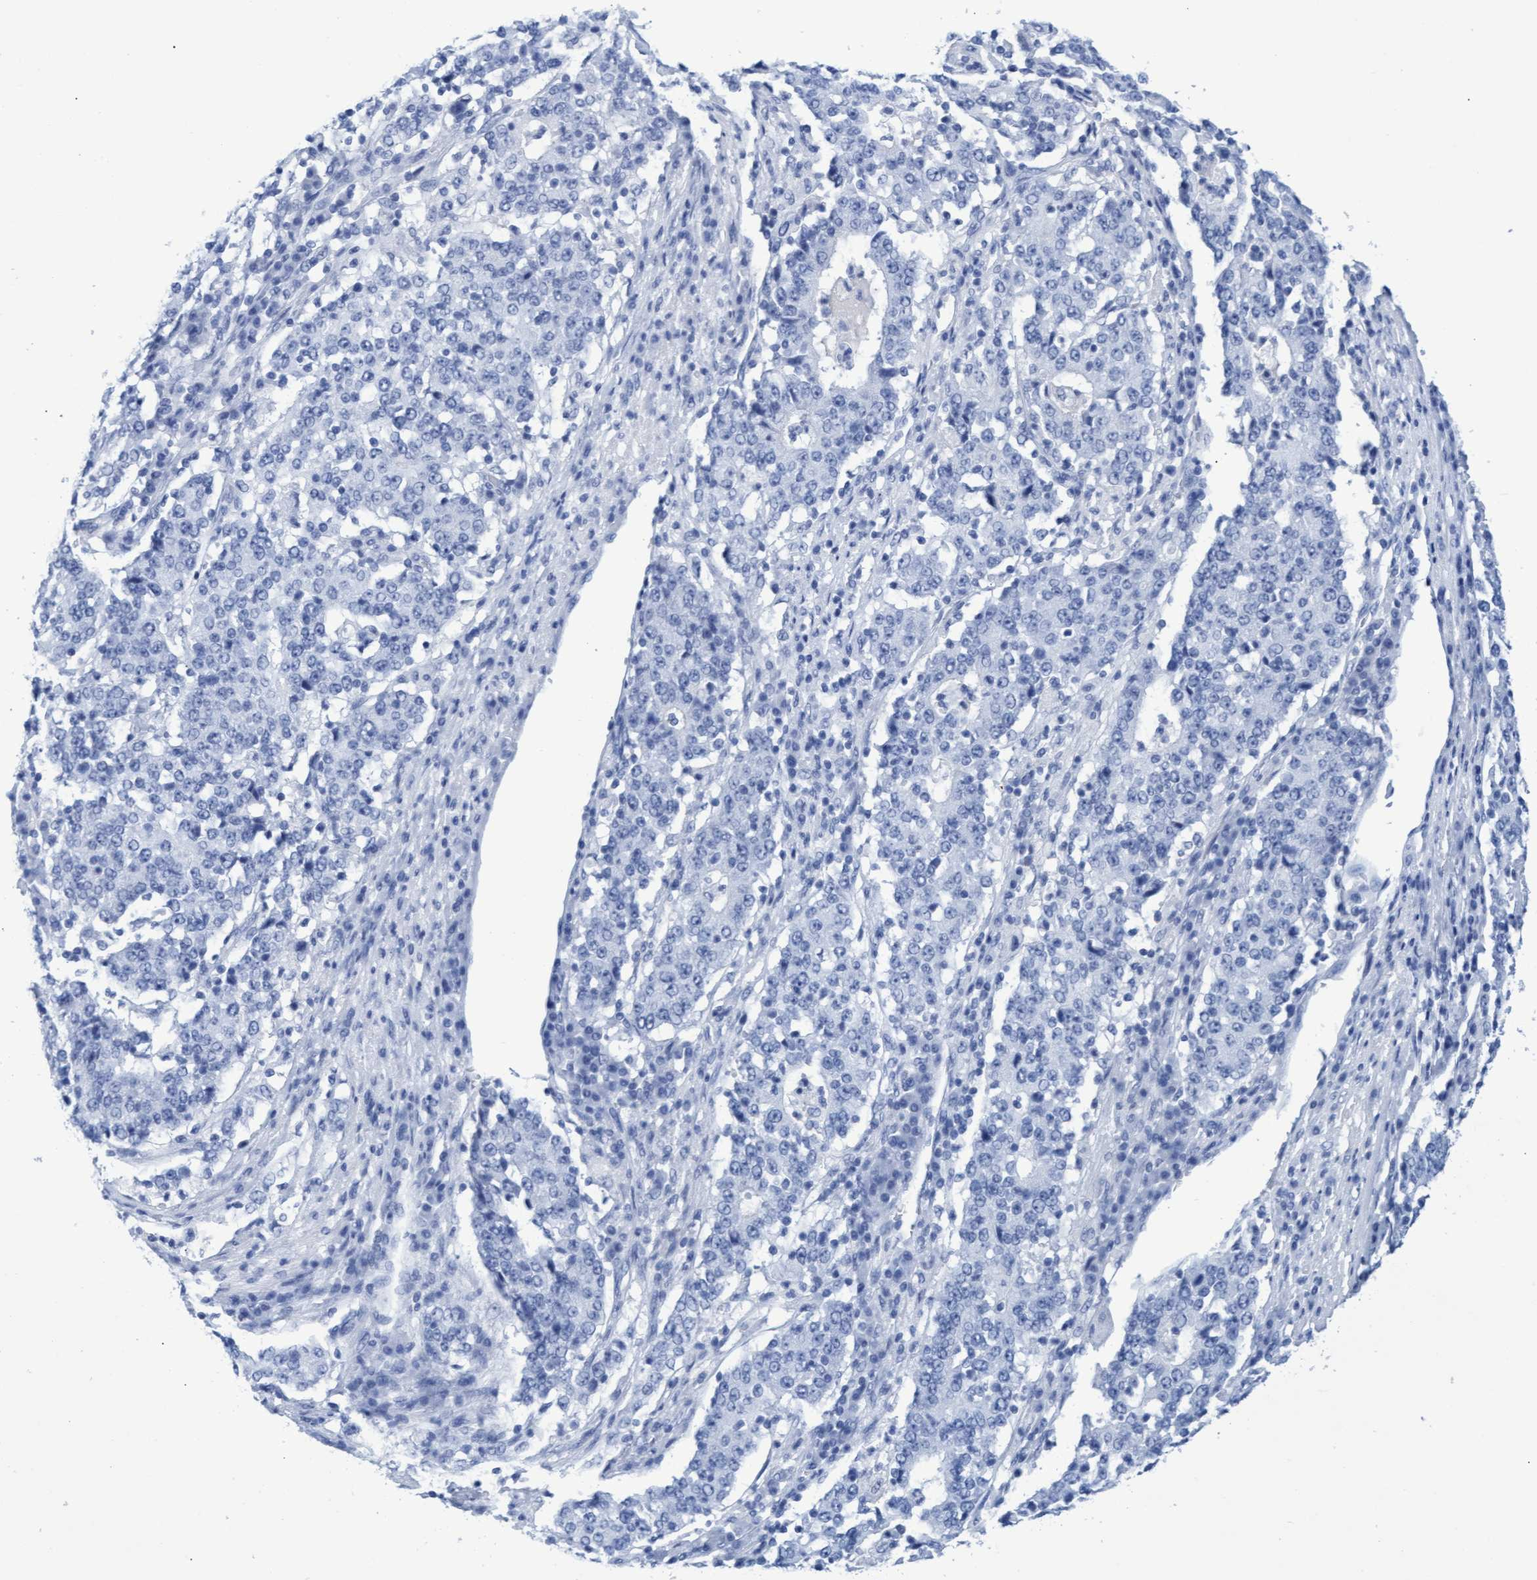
{"staining": {"intensity": "negative", "quantity": "none", "location": "none"}, "tissue": "stomach cancer", "cell_type": "Tumor cells", "image_type": "cancer", "snomed": [{"axis": "morphology", "description": "Adenocarcinoma, NOS"}, {"axis": "topography", "description": "Stomach"}], "caption": "Immunohistochemistry (IHC) photomicrograph of neoplastic tissue: stomach adenocarcinoma stained with DAB (3,3'-diaminobenzidine) reveals no significant protein staining in tumor cells. (Brightfield microscopy of DAB immunohistochemistry at high magnification).", "gene": "INSL6", "patient": {"sex": "male", "age": 59}}